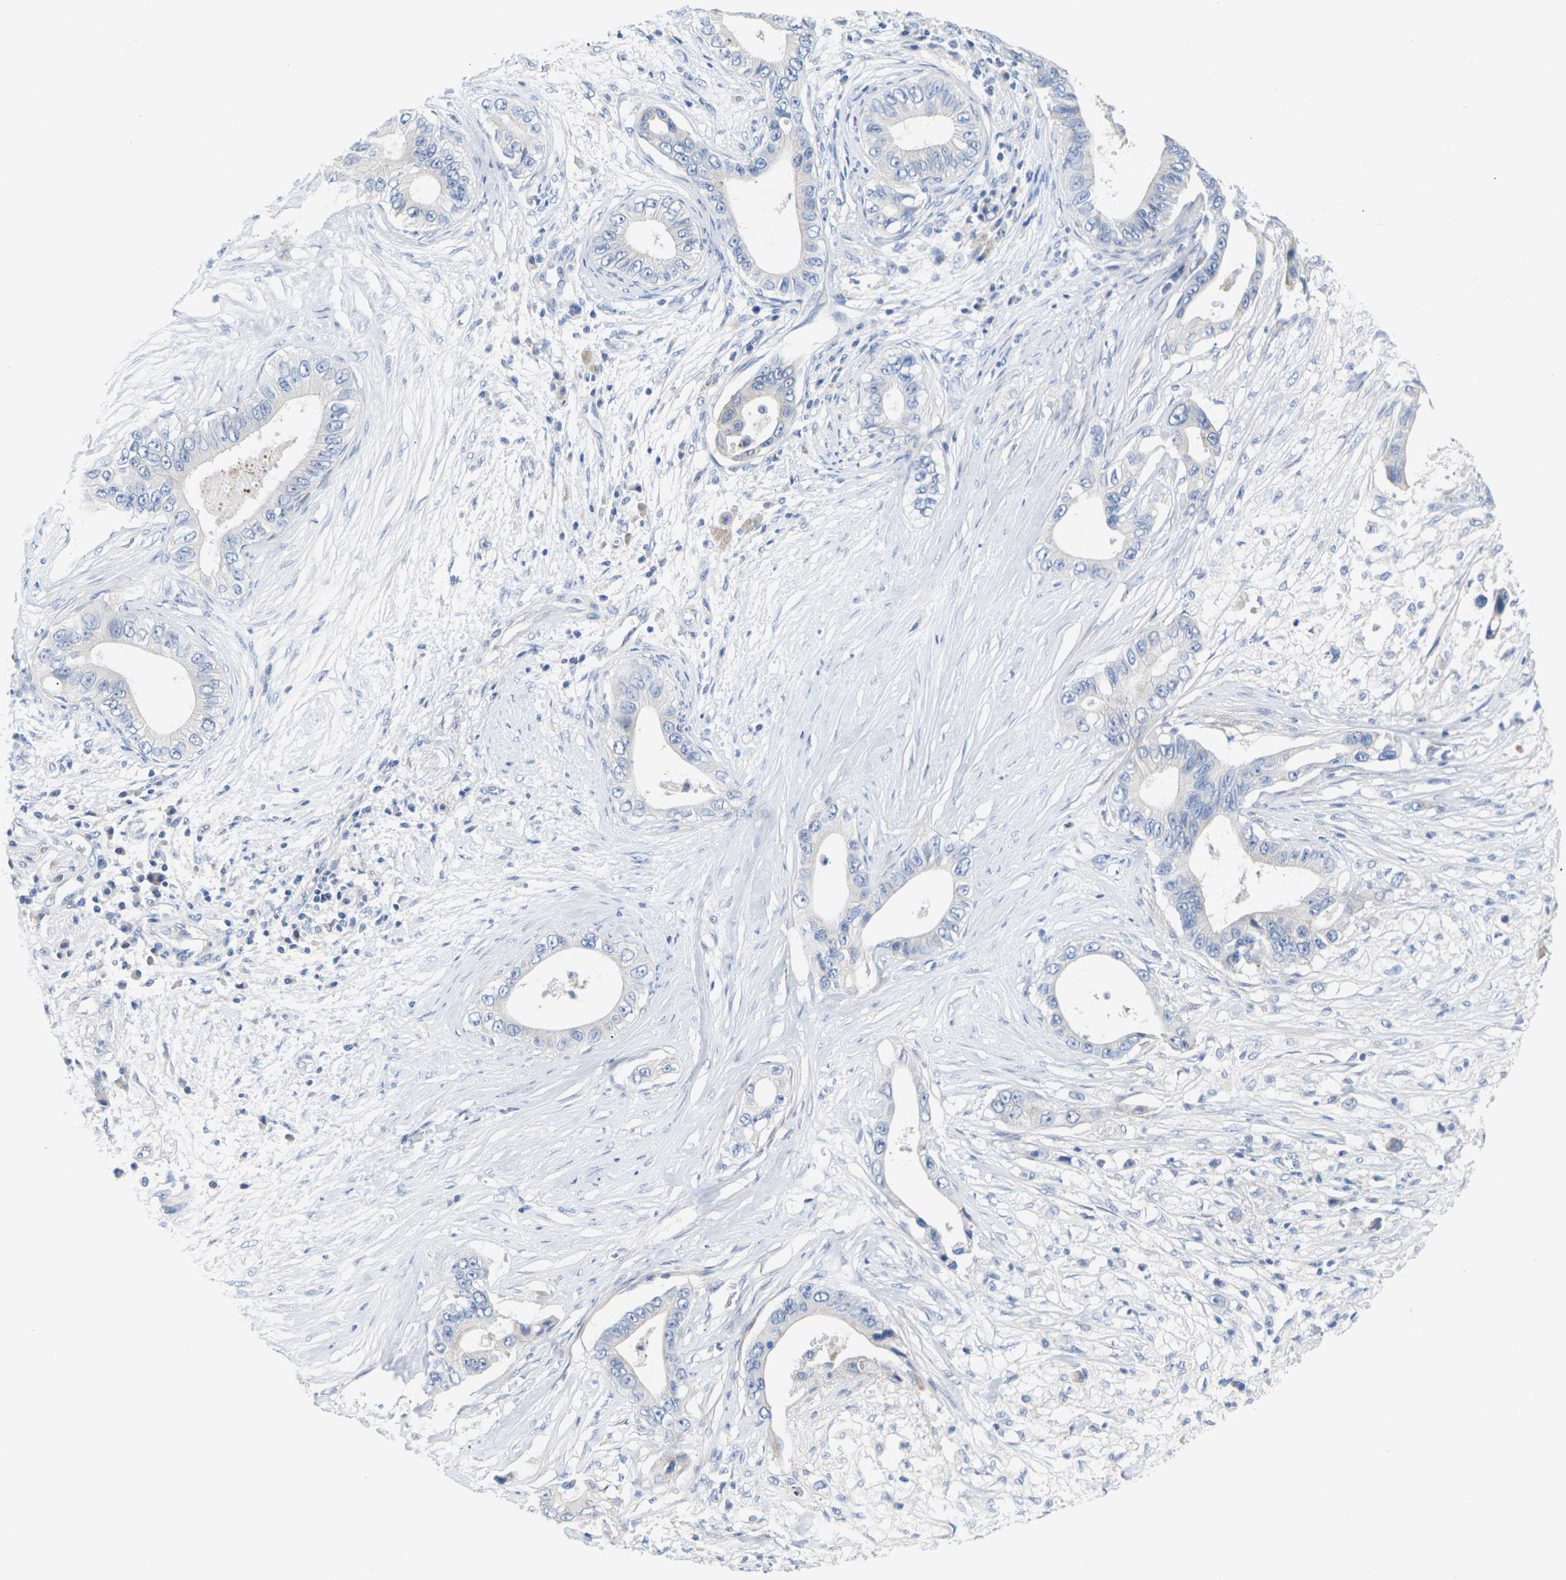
{"staining": {"intensity": "negative", "quantity": "none", "location": "none"}, "tissue": "pancreatic cancer", "cell_type": "Tumor cells", "image_type": "cancer", "snomed": [{"axis": "morphology", "description": "Adenocarcinoma, NOS"}, {"axis": "topography", "description": "Pancreas"}], "caption": "IHC image of pancreatic adenocarcinoma stained for a protein (brown), which reveals no positivity in tumor cells. (Stains: DAB IHC with hematoxylin counter stain, Microscopy: brightfield microscopy at high magnification).", "gene": "TMCO4", "patient": {"sex": "male", "age": 77}}